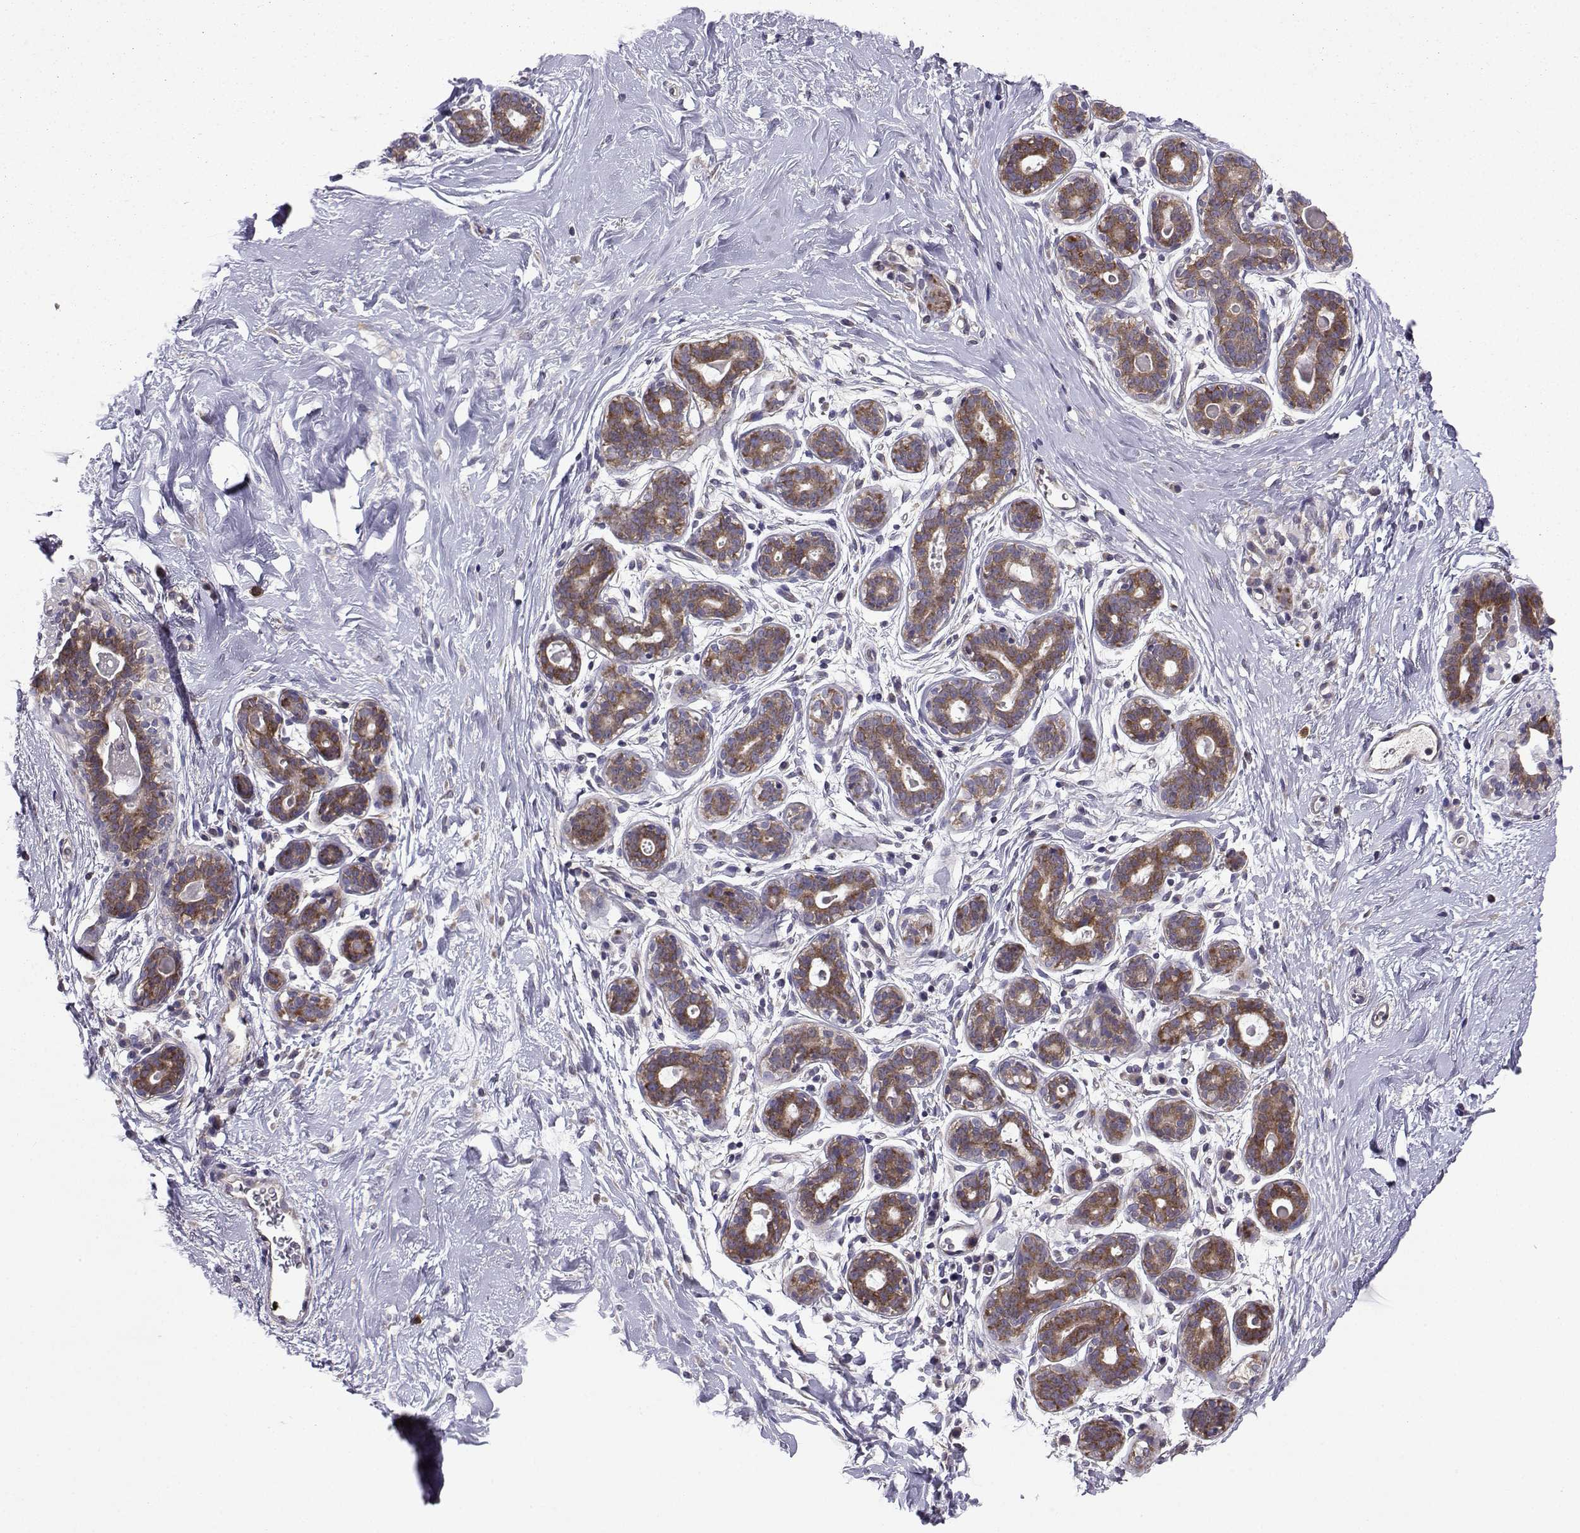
{"staining": {"intensity": "negative", "quantity": "none", "location": "none"}, "tissue": "breast", "cell_type": "Adipocytes", "image_type": "normal", "snomed": [{"axis": "morphology", "description": "Normal tissue, NOS"}, {"axis": "topography", "description": "Breast"}], "caption": "Histopathology image shows no protein positivity in adipocytes of benign breast.", "gene": "STXBP5", "patient": {"sex": "female", "age": 43}}